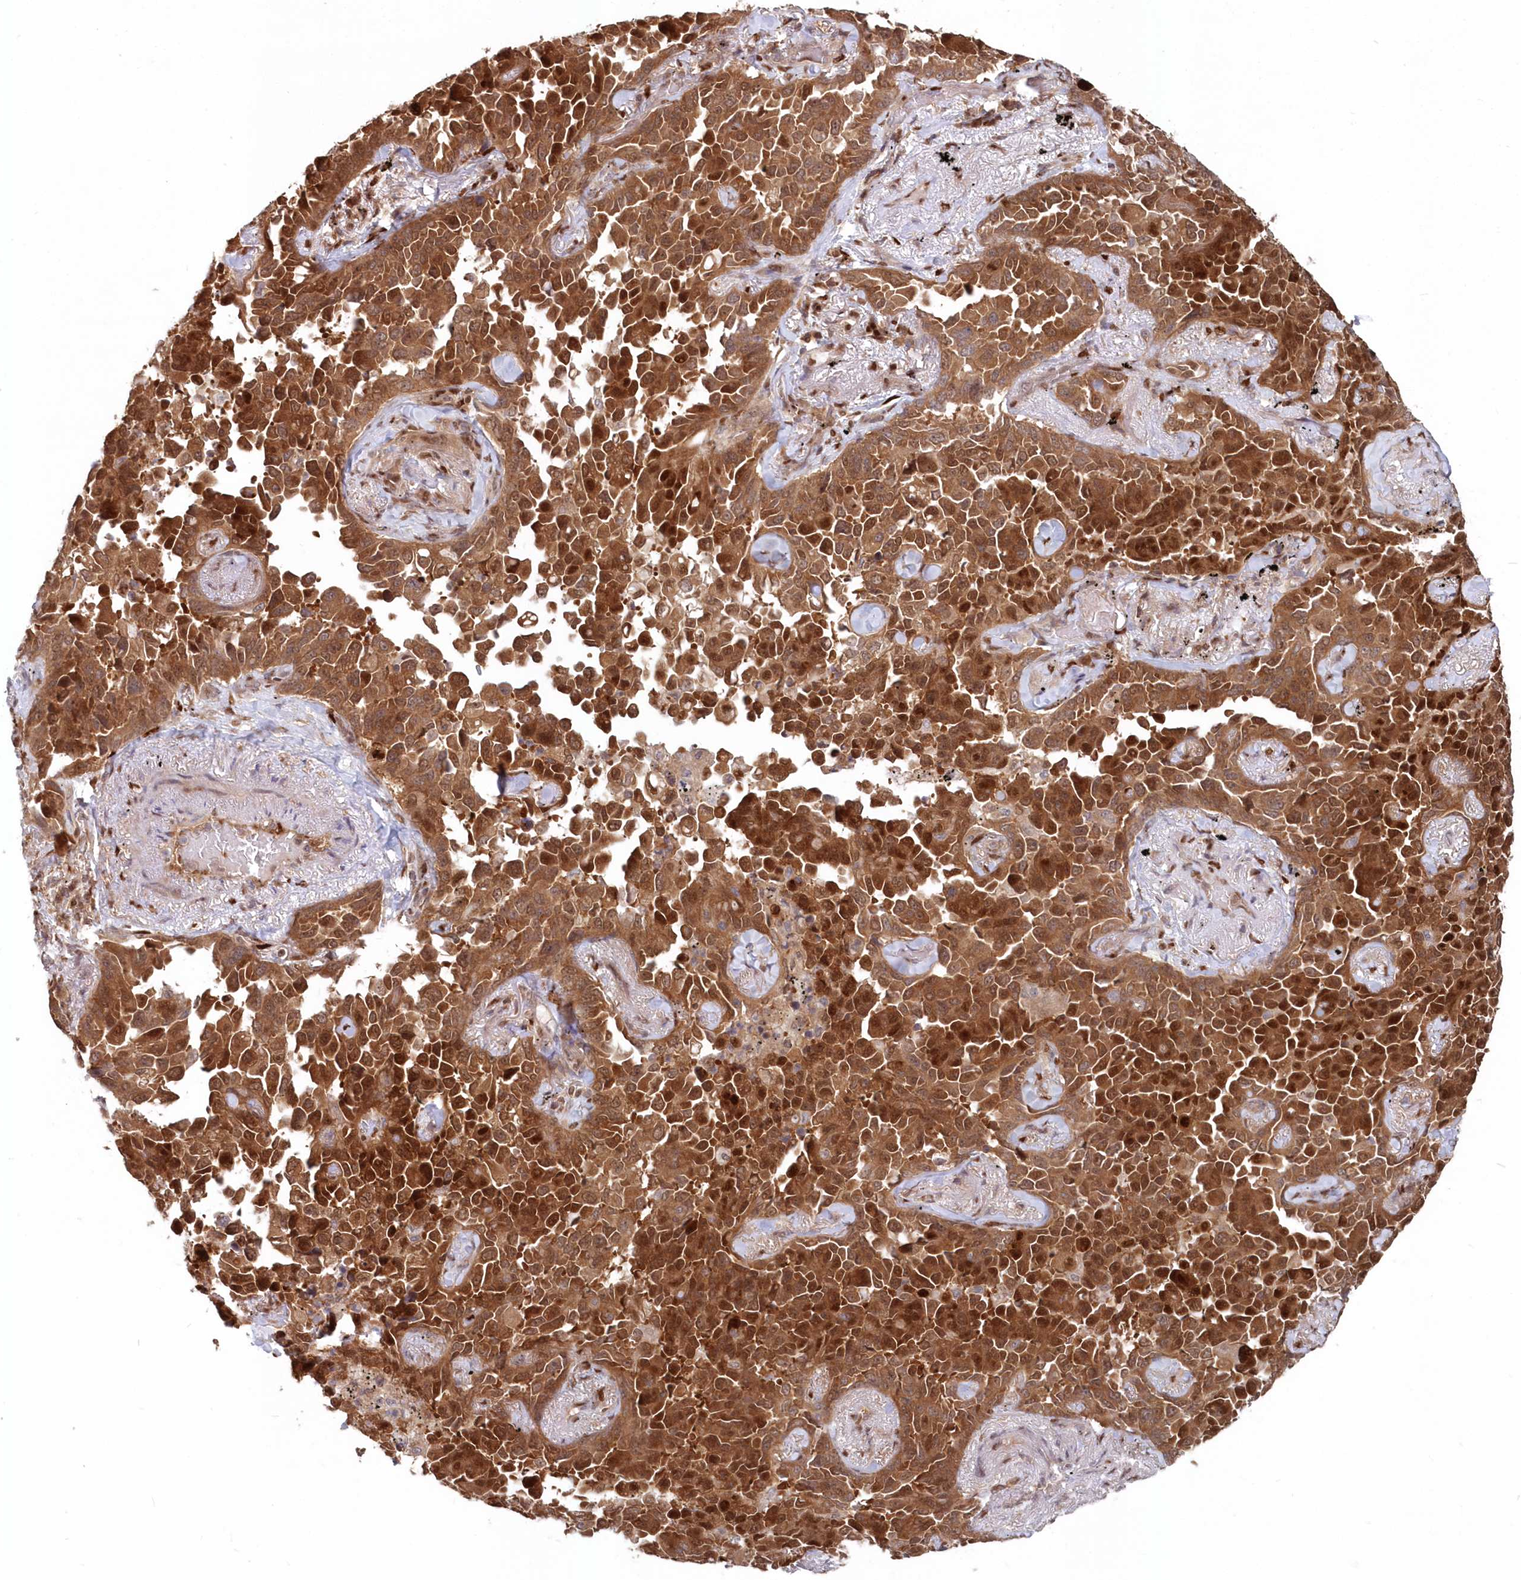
{"staining": {"intensity": "strong", "quantity": ">75%", "location": "cytoplasmic/membranous,nuclear"}, "tissue": "lung cancer", "cell_type": "Tumor cells", "image_type": "cancer", "snomed": [{"axis": "morphology", "description": "Adenocarcinoma, NOS"}, {"axis": "topography", "description": "Lung"}], "caption": "A brown stain shows strong cytoplasmic/membranous and nuclear positivity of a protein in human lung adenocarcinoma tumor cells. The staining was performed using DAB, with brown indicating positive protein expression. Nuclei are stained blue with hematoxylin.", "gene": "ABHD14B", "patient": {"sex": "female", "age": 67}}